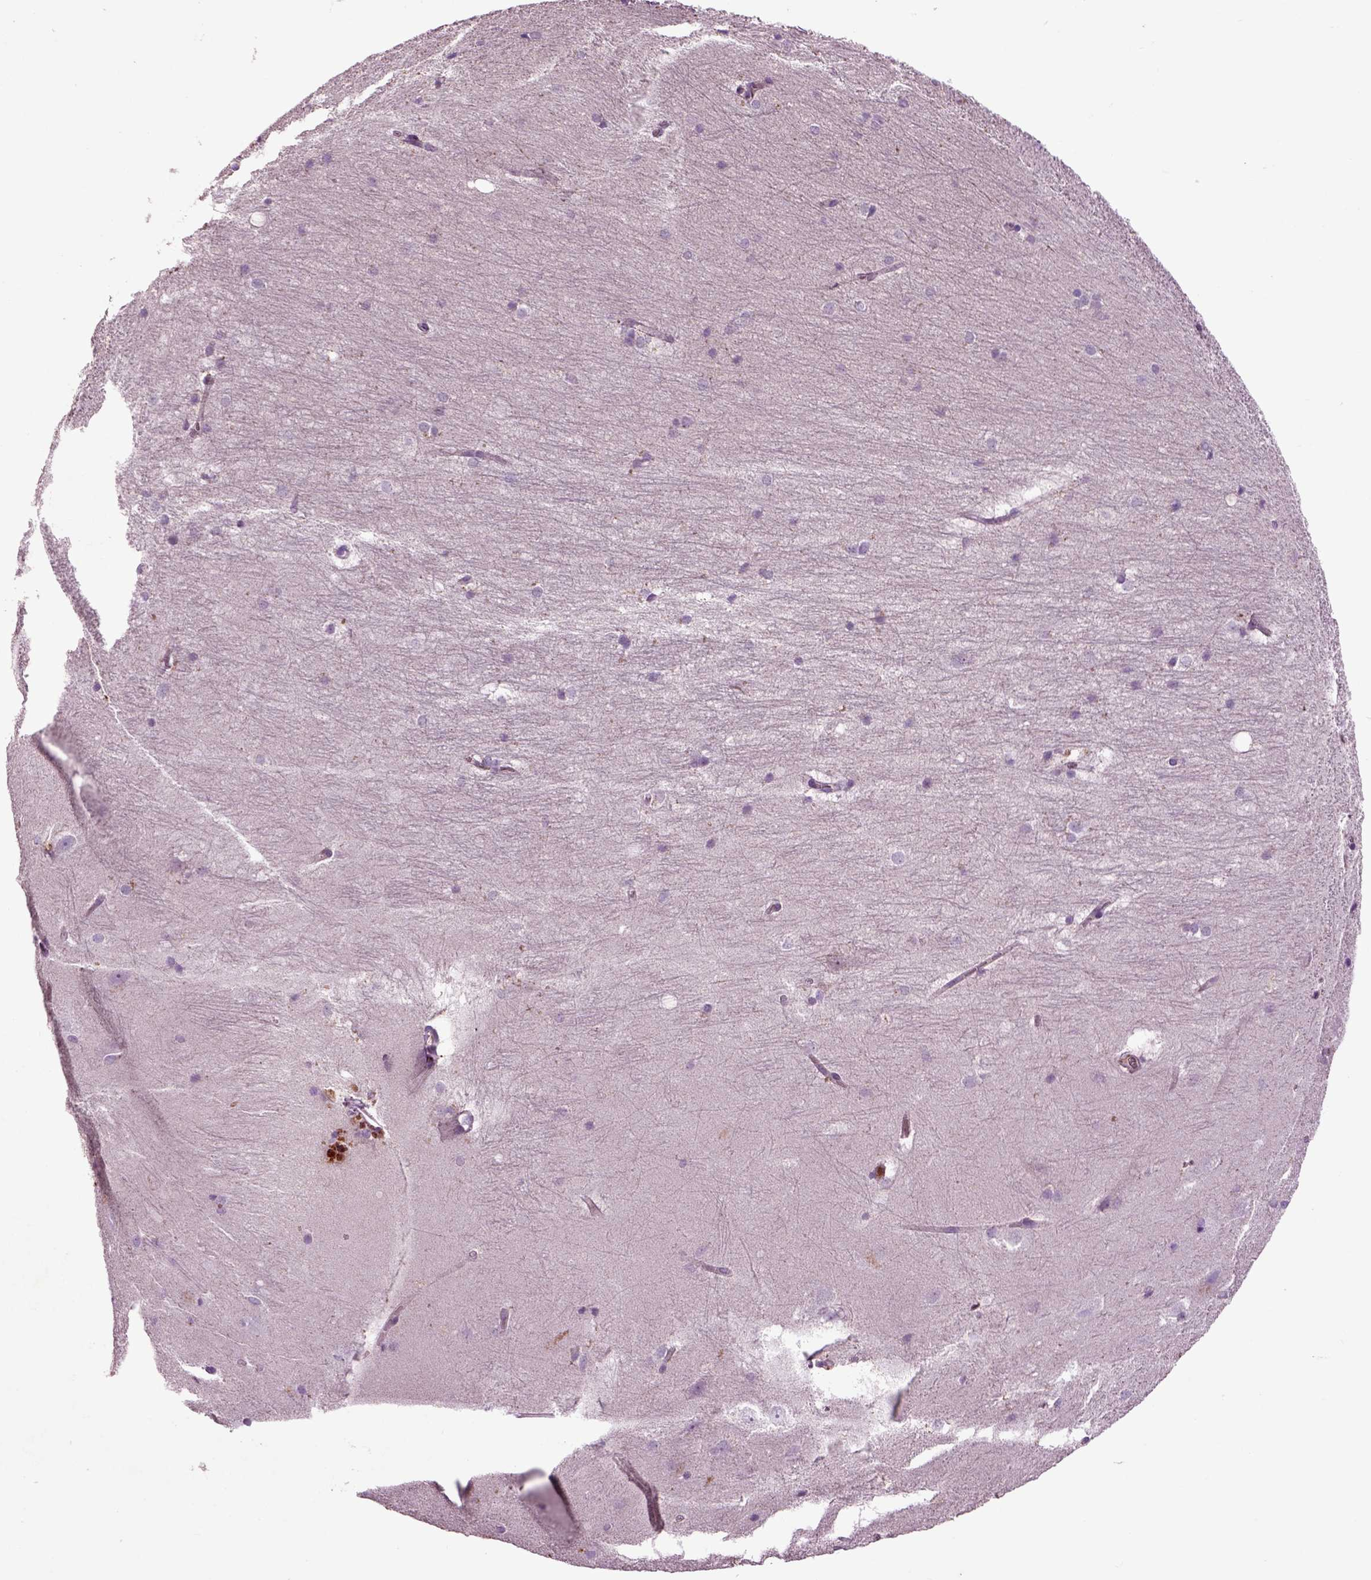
{"staining": {"intensity": "negative", "quantity": "none", "location": "none"}, "tissue": "hippocampus", "cell_type": "Glial cells", "image_type": "normal", "snomed": [{"axis": "morphology", "description": "Normal tissue, NOS"}, {"axis": "topography", "description": "Cerebral cortex"}, {"axis": "topography", "description": "Hippocampus"}], "caption": "High magnification brightfield microscopy of normal hippocampus stained with DAB (brown) and counterstained with hematoxylin (blue): glial cells show no significant positivity.", "gene": "SPON1", "patient": {"sex": "female", "age": 19}}